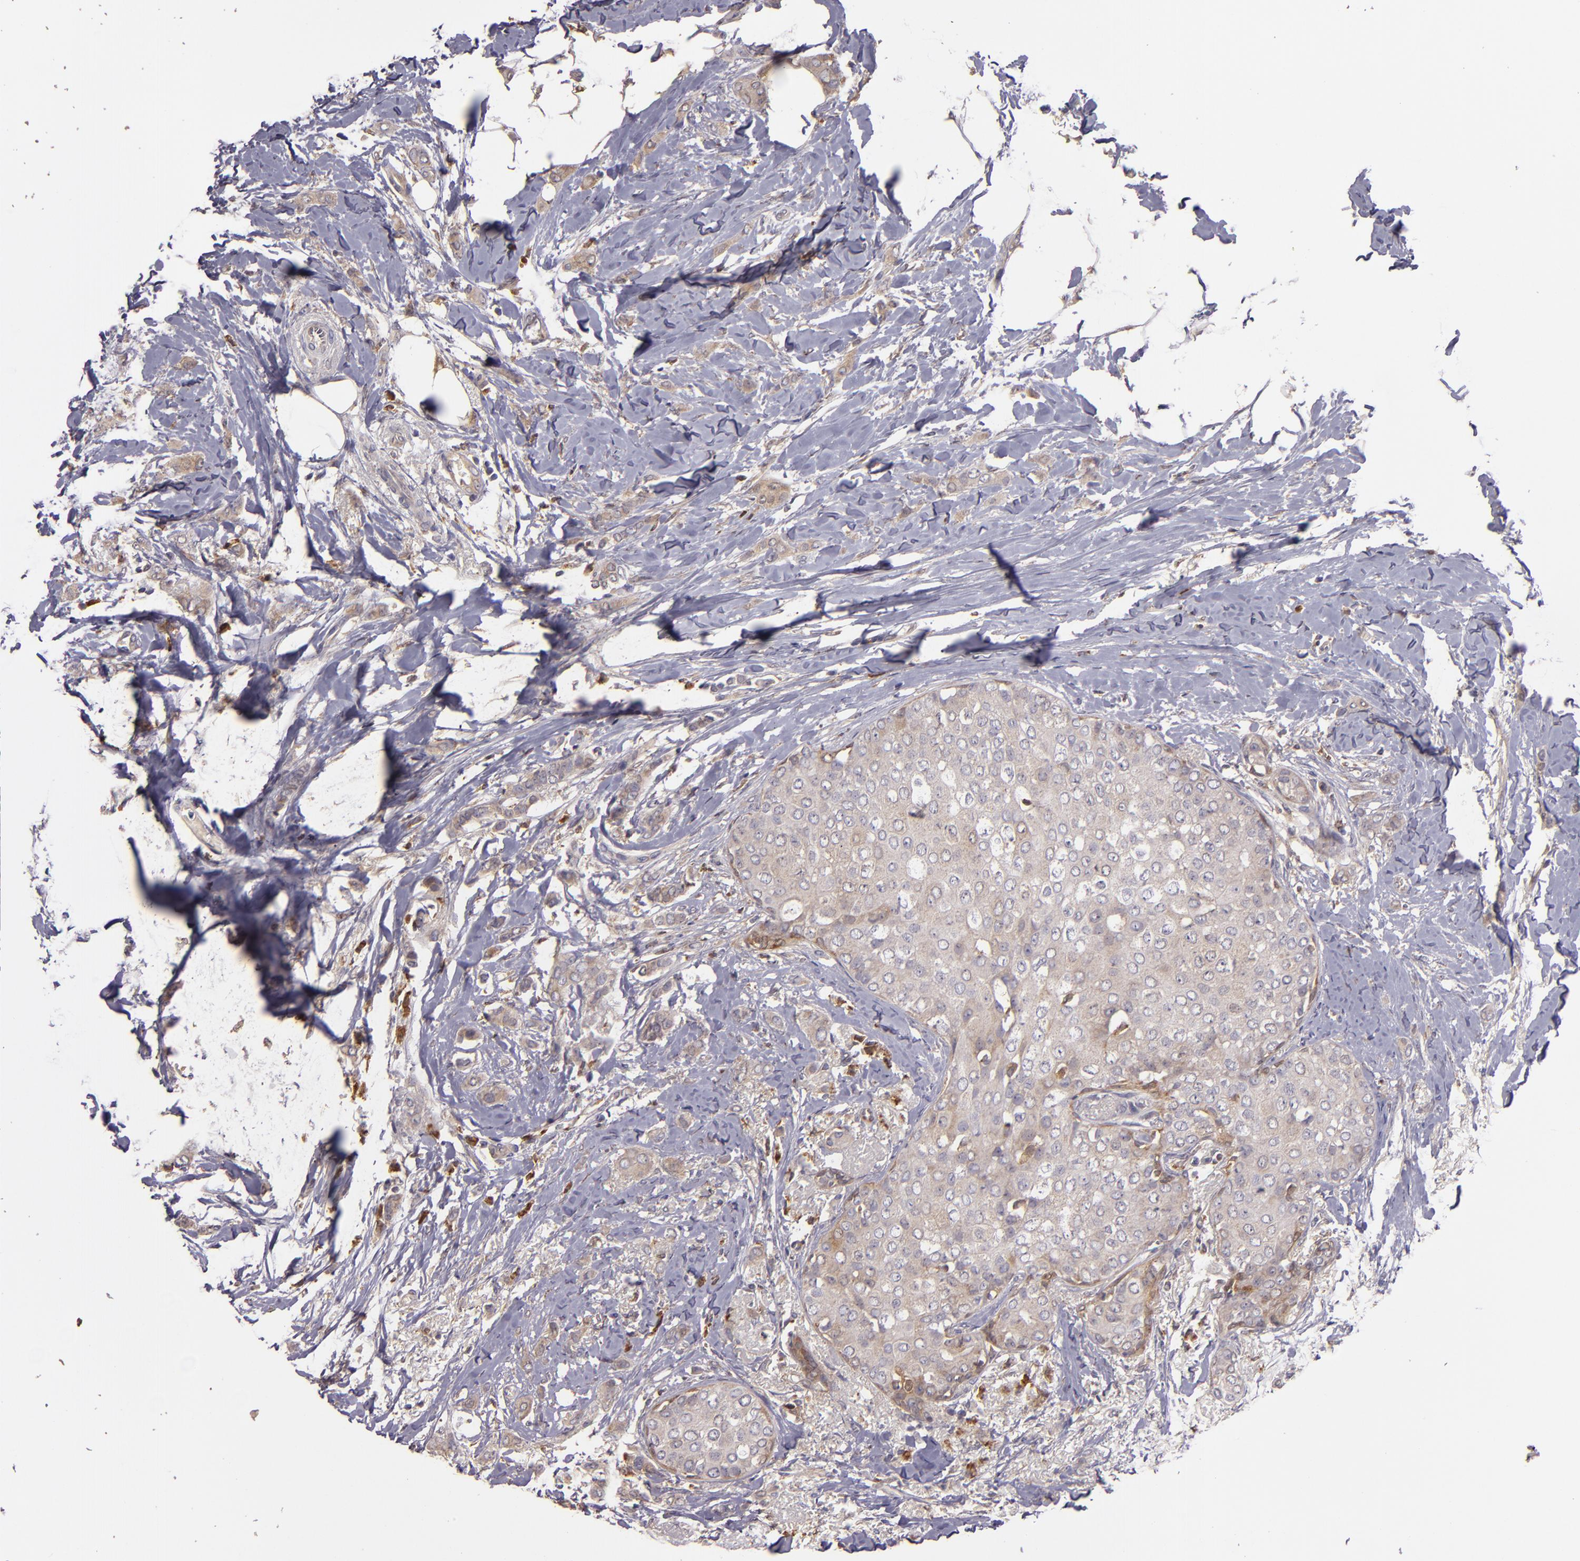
{"staining": {"intensity": "weak", "quantity": ">75%", "location": "cytoplasmic/membranous"}, "tissue": "breast cancer", "cell_type": "Tumor cells", "image_type": "cancer", "snomed": [{"axis": "morphology", "description": "Lobular carcinoma"}, {"axis": "topography", "description": "Breast"}], "caption": "IHC photomicrograph of neoplastic tissue: breast lobular carcinoma stained using immunohistochemistry (IHC) reveals low levels of weak protein expression localized specifically in the cytoplasmic/membranous of tumor cells, appearing as a cytoplasmic/membranous brown color.", "gene": "FHIT", "patient": {"sex": "female", "age": 55}}